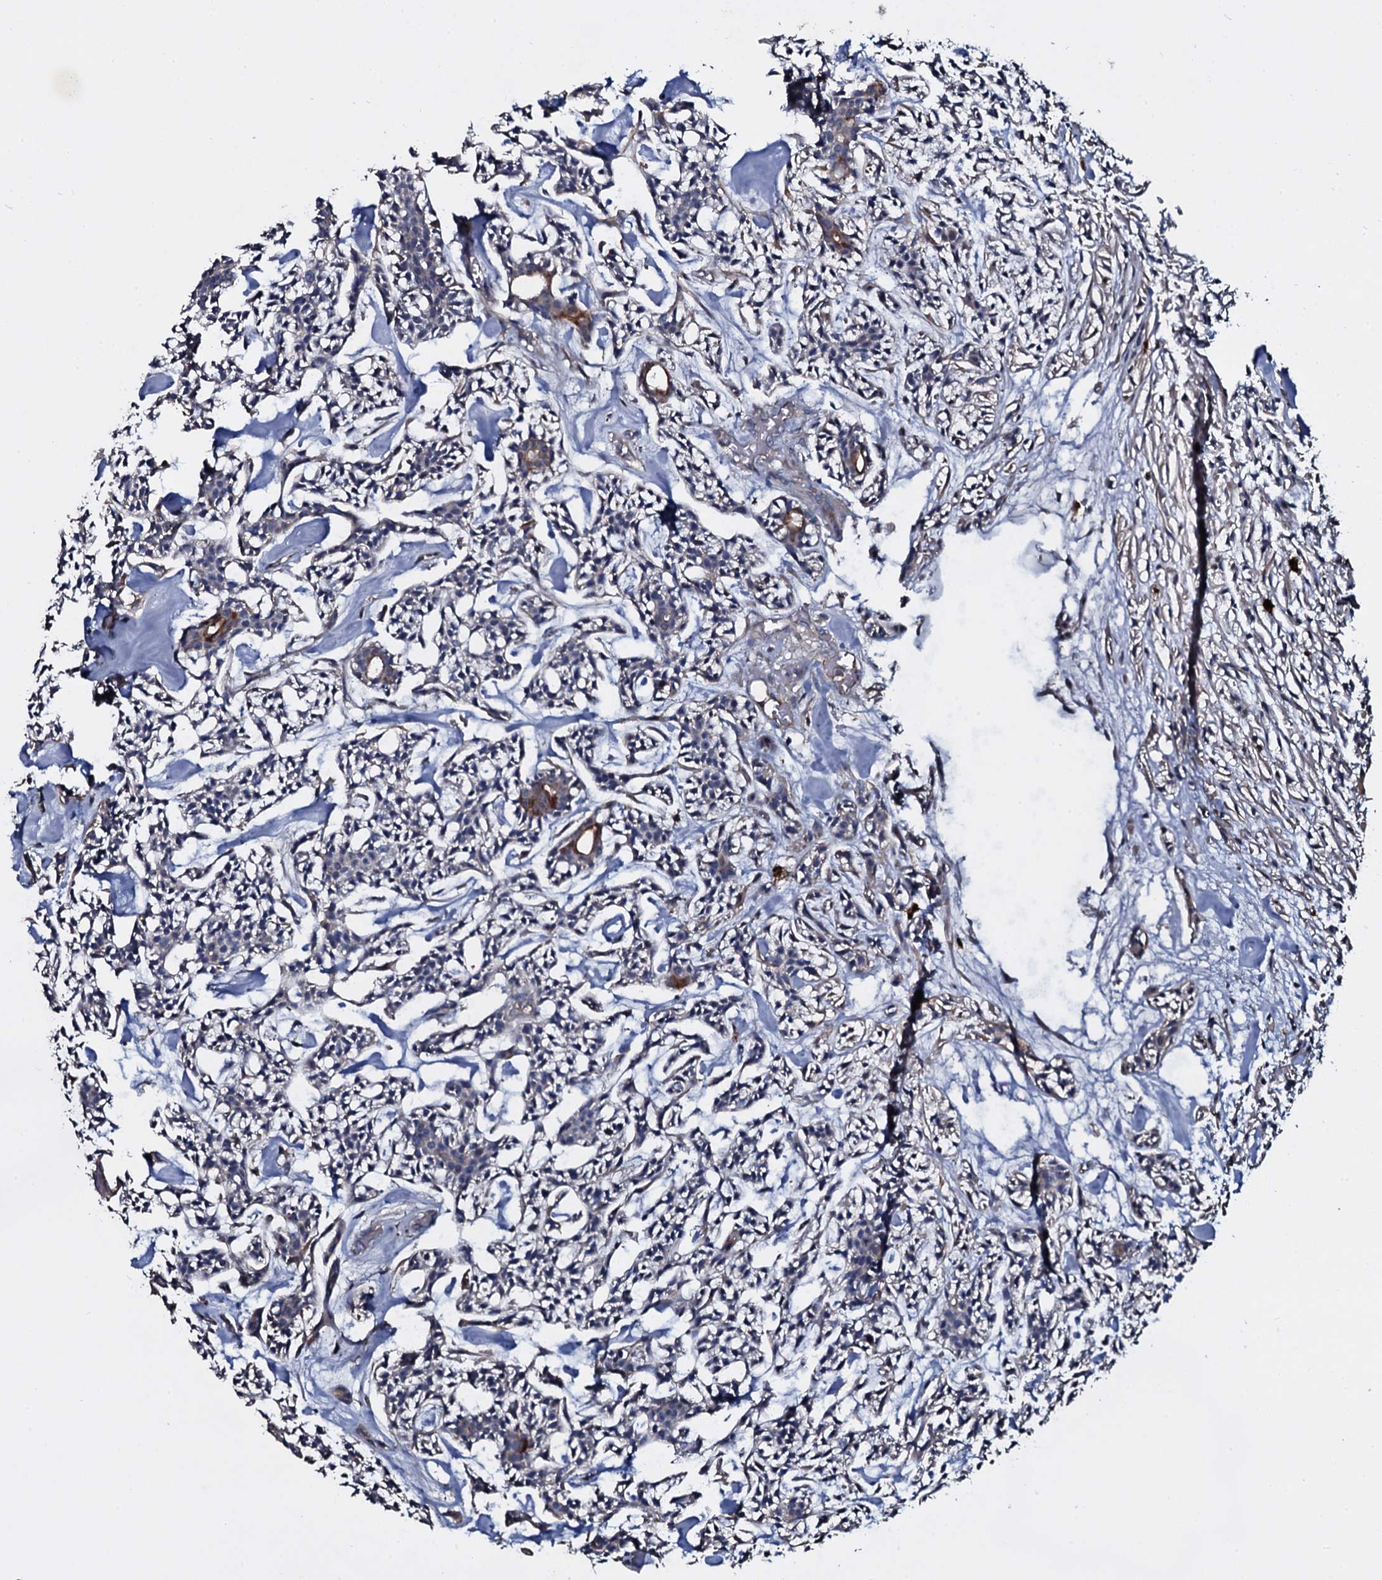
{"staining": {"intensity": "moderate", "quantity": "<25%", "location": "cytoplasmic/membranous"}, "tissue": "head and neck cancer", "cell_type": "Tumor cells", "image_type": "cancer", "snomed": [{"axis": "morphology", "description": "Adenocarcinoma, NOS"}, {"axis": "topography", "description": "Salivary gland"}, {"axis": "topography", "description": "Head-Neck"}], "caption": "Immunohistochemistry photomicrograph of neoplastic tissue: human adenocarcinoma (head and neck) stained using IHC exhibits low levels of moderate protein expression localized specifically in the cytoplasmic/membranous of tumor cells, appearing as a cytoplasmic/membranous brown color.", "gene": "LYG2", "patient": {"sex": "male", "age": 55}}